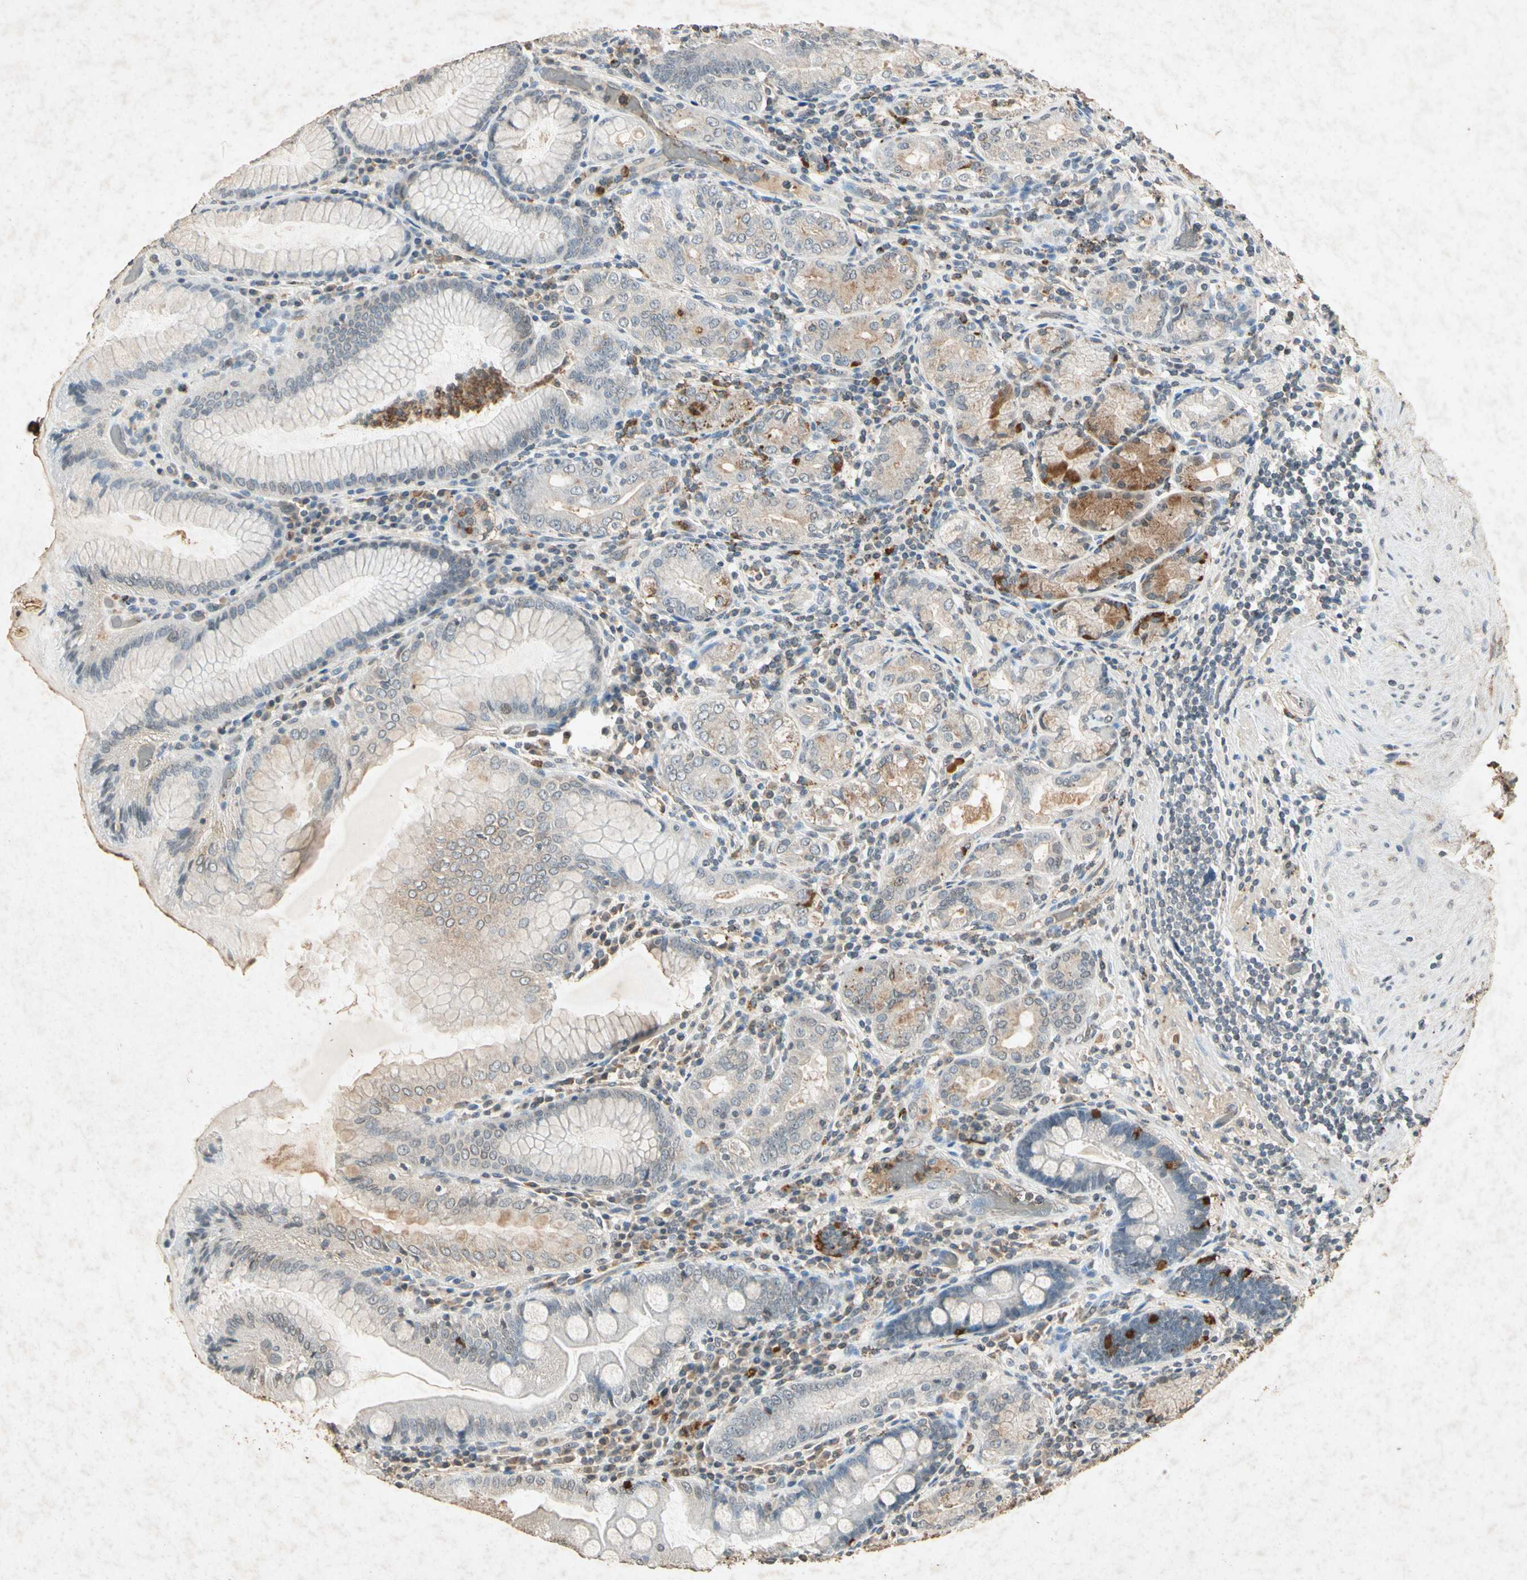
{"staining": {"intensity": "weak", "quantity": "25%-75%", "location": "cytoplasmic/membranous"}, "tissue": "stomach", "cell_type": "Glandular cells", "image_type": "normal", "snomed": [{"axis": "morphology", "description": "Normal tissue, NOS"}, {"axis": "topography", "description": "Stomach, lower"}], "caption": "Protein staining displays weak cytoplasmic/membranous staining in approximately 25%-75% of glandular cells in normal stomach. Nuclei are stained in blue.", "gene": "MSRB1", "patient": {"sex": "female", "age": 76}}